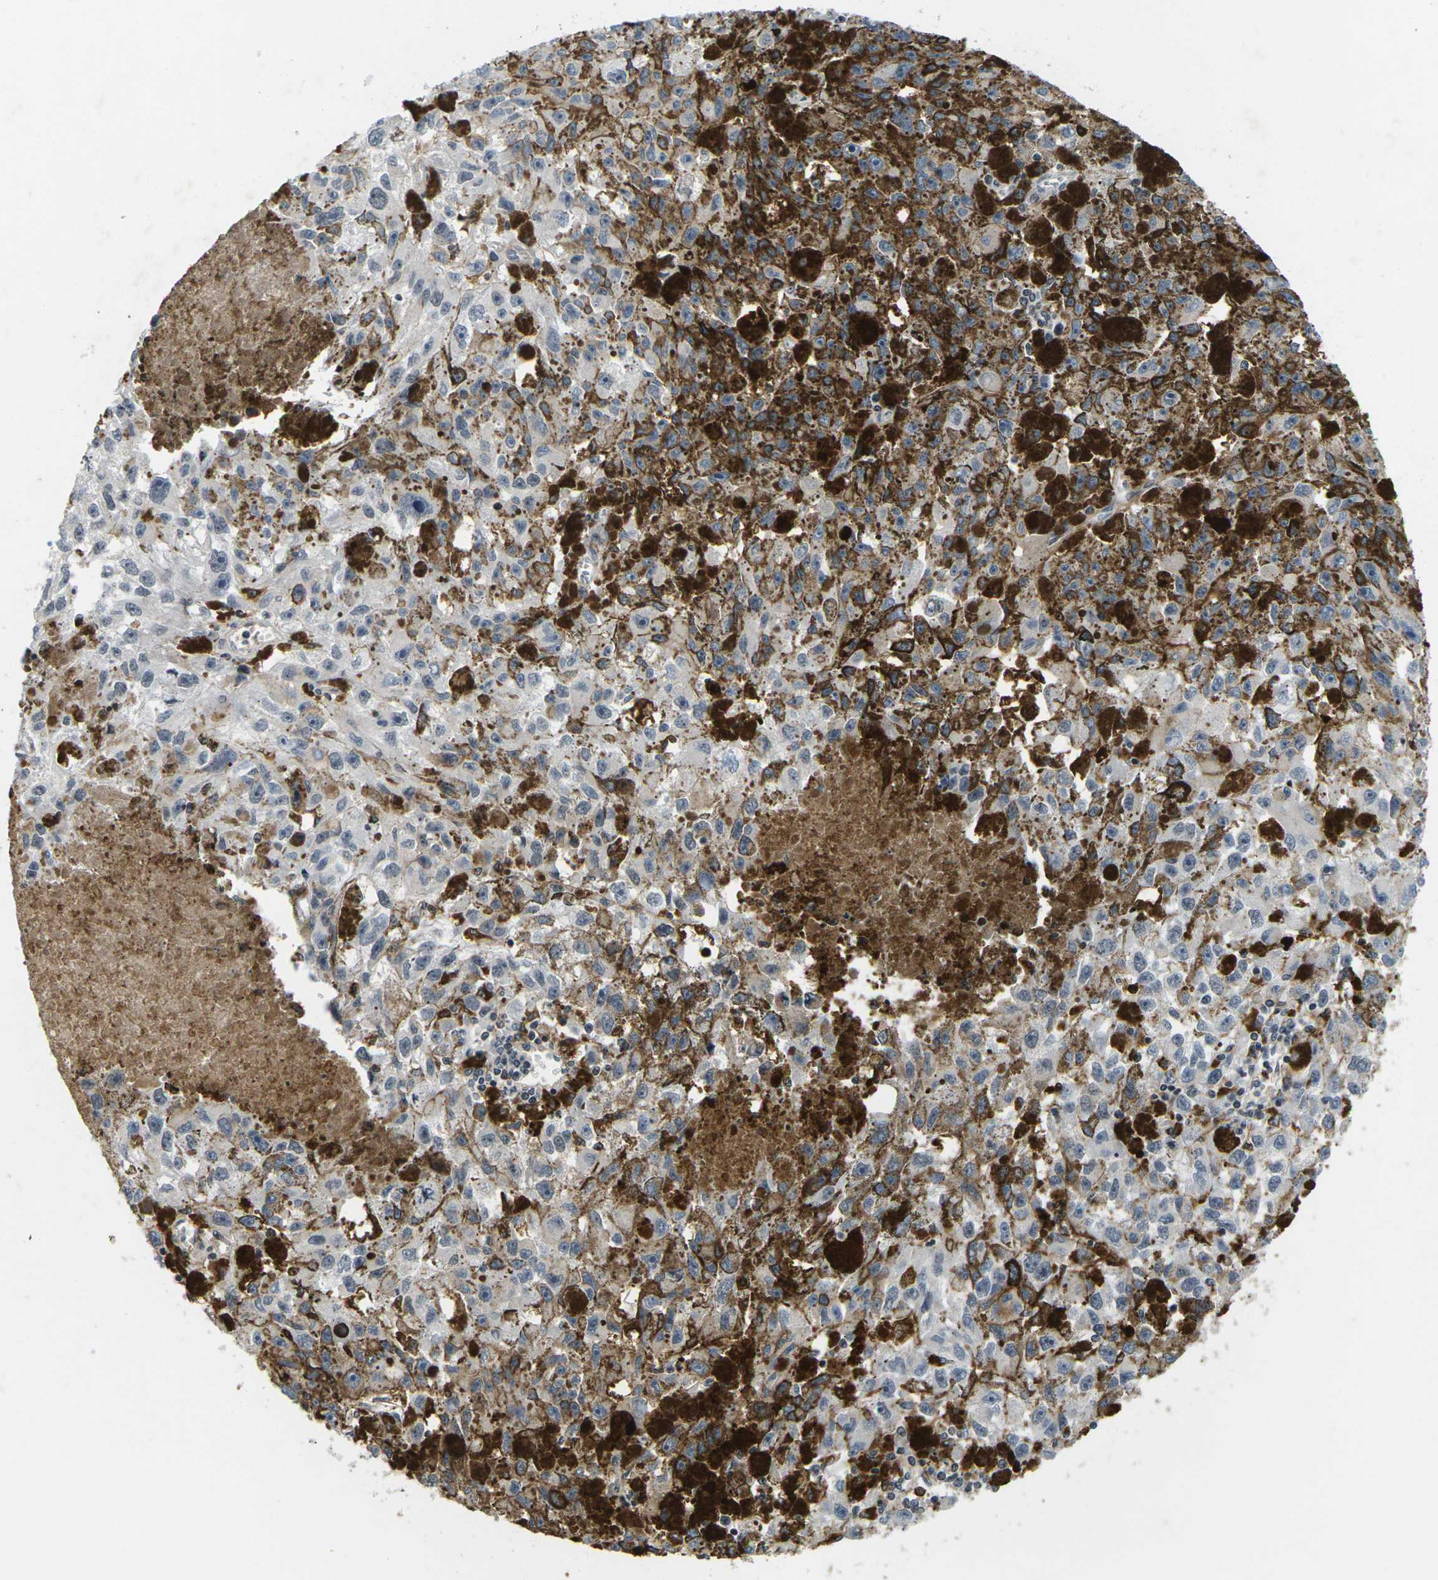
{"staining": {"intensity": "negative", "quantity": "none", "location": "none"}, "tissue": "melanoma", "cell_type": "Tumor cells", "image_type": "cancer", "snomed": [{"axis": "morphology", "description": "Malignant melanoma in situ"}, {"axis": "morphology", "description": "Malignant melanoma, NOS"}, {"axis": "topography", "description": "Skin"}], "caption": "There is no significant expression in tumor cells of melanoma.", "gene": "C1QC", "patient": {"sex": "female", "age": 88}}